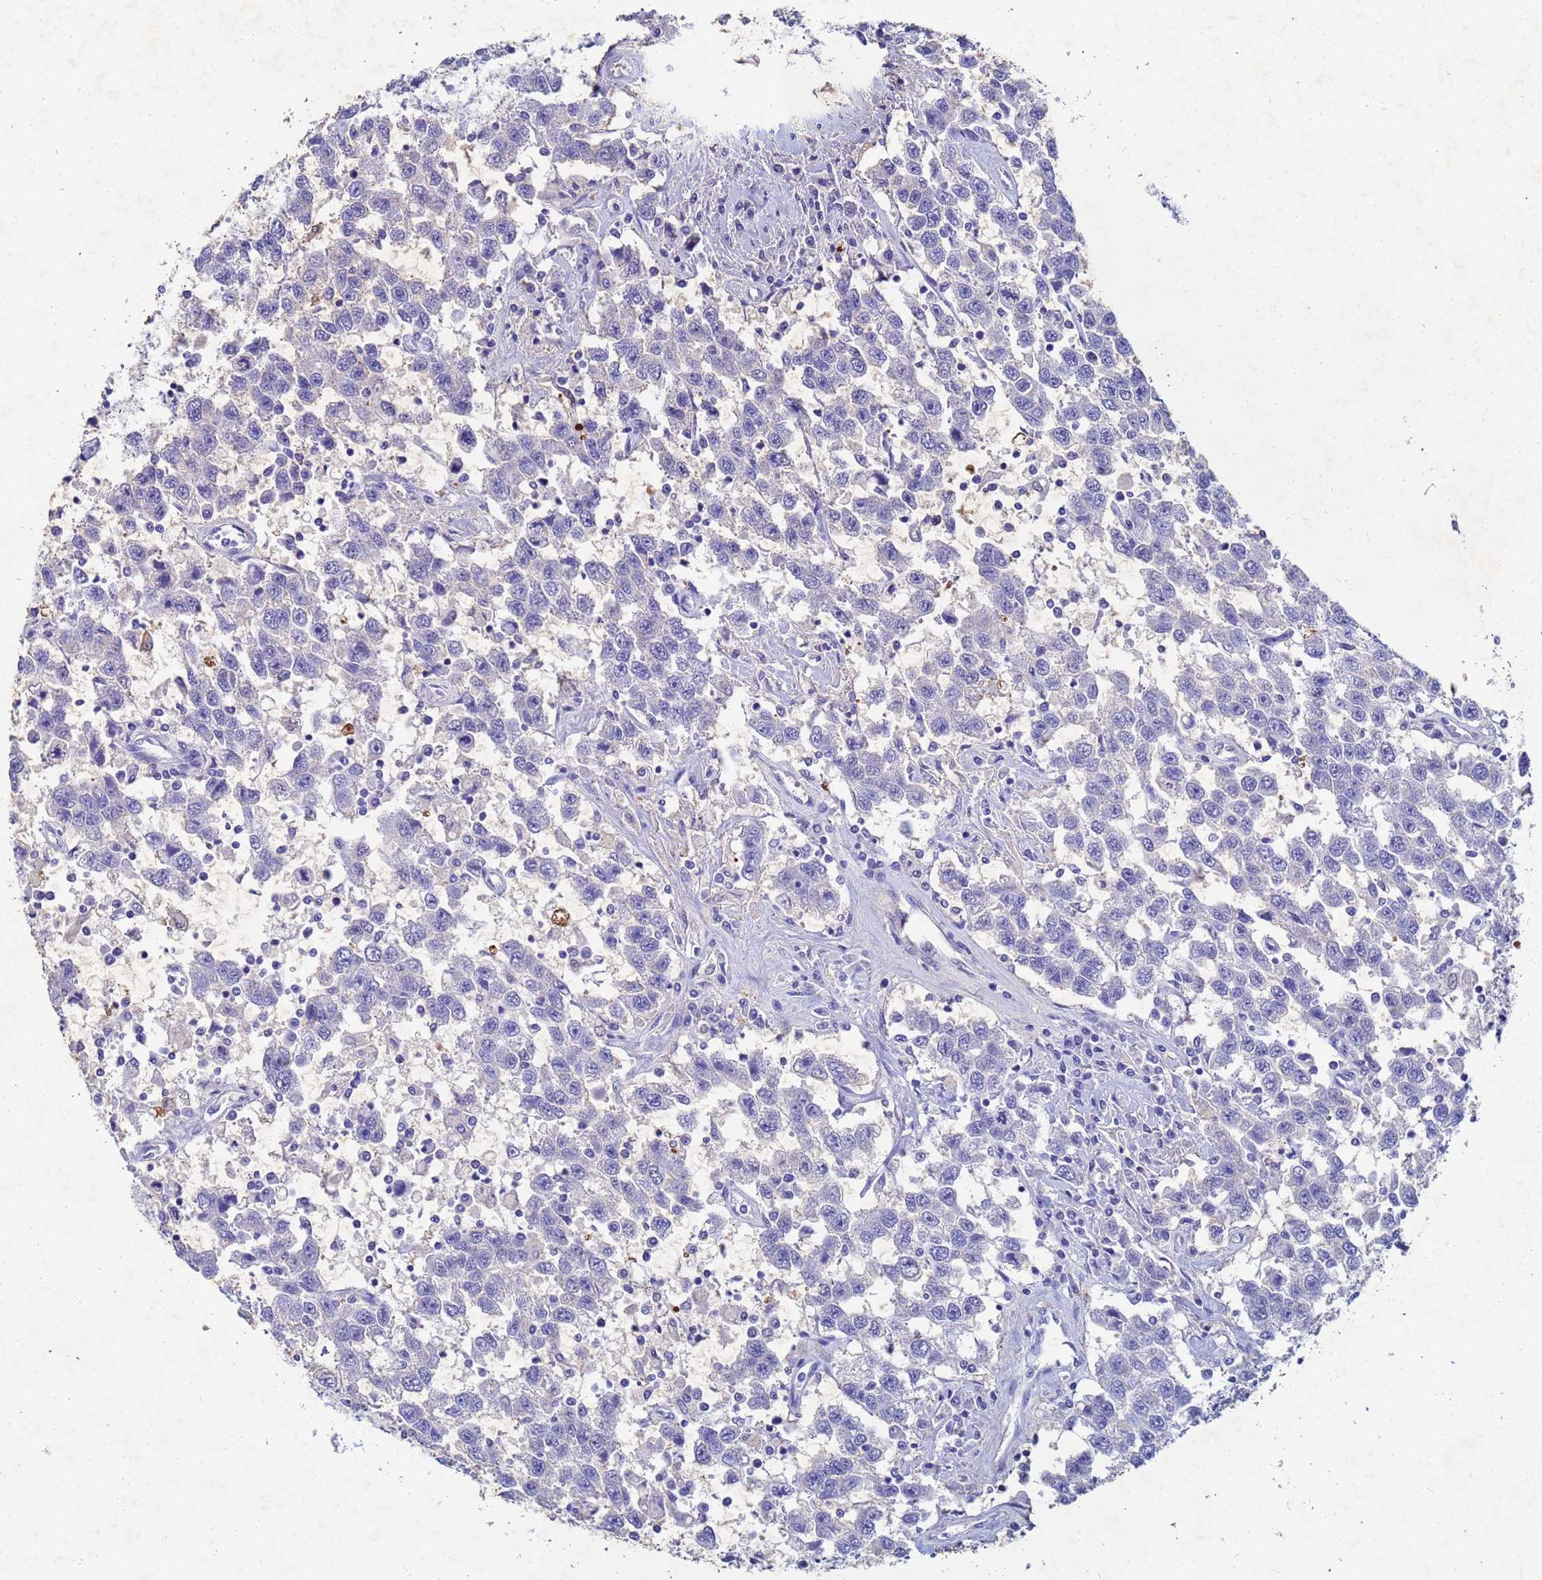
{"staining": {"intensity": "negative", "quantity": "none", "location": "none"}, "tissue": "testis cancer", "cell_type": "Tumor cells", "image_type": "cancer", "snomed": [{"axis": "morphology", "description": "Seminoma, NOS"}, {"axis": "topography", "description": "Testis"}], "caption": "Tumor cells are negative for brown protein staining in testis seminoma.", "gene": "CSTB", "patient": {"sex": "male", "age": 41}}